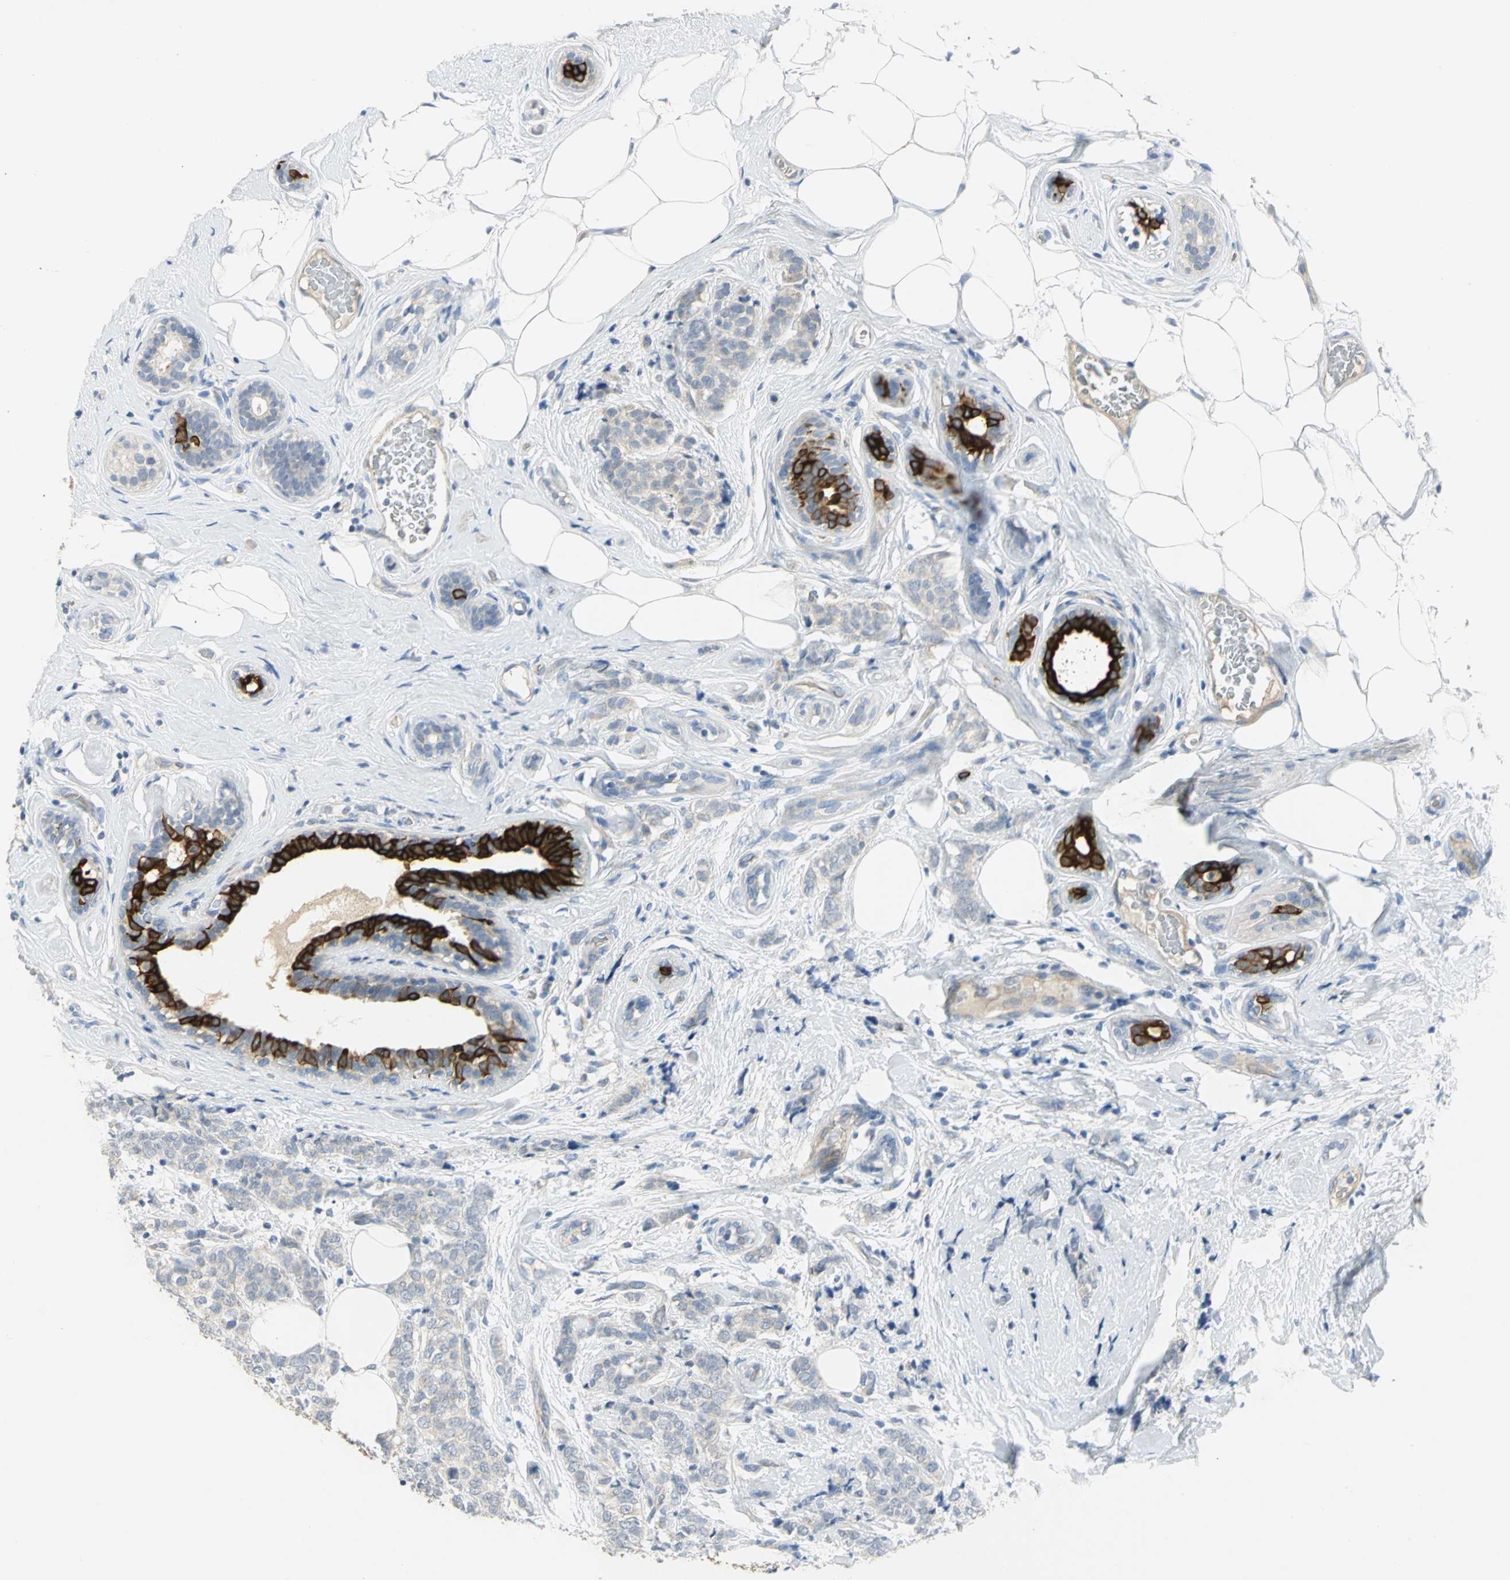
{"staining": {"intensity": "negative", "quantity": "none", "location": "none"}, "tissue": "breast cancer", "cell_type": "Tumor cells", "image_type": "cancer", "snomed": [{"axis": "morphology", "description": "Lobular carcinoma"}, {"axis": "topography", "description": "Breast"}], "caption": "This is an IHC photomicrograph of human lobular carcinoma (breast). There is no staining in tumor cells.", "gene": "HTR1F", "patient": {"sex": "female", "age": 60}}